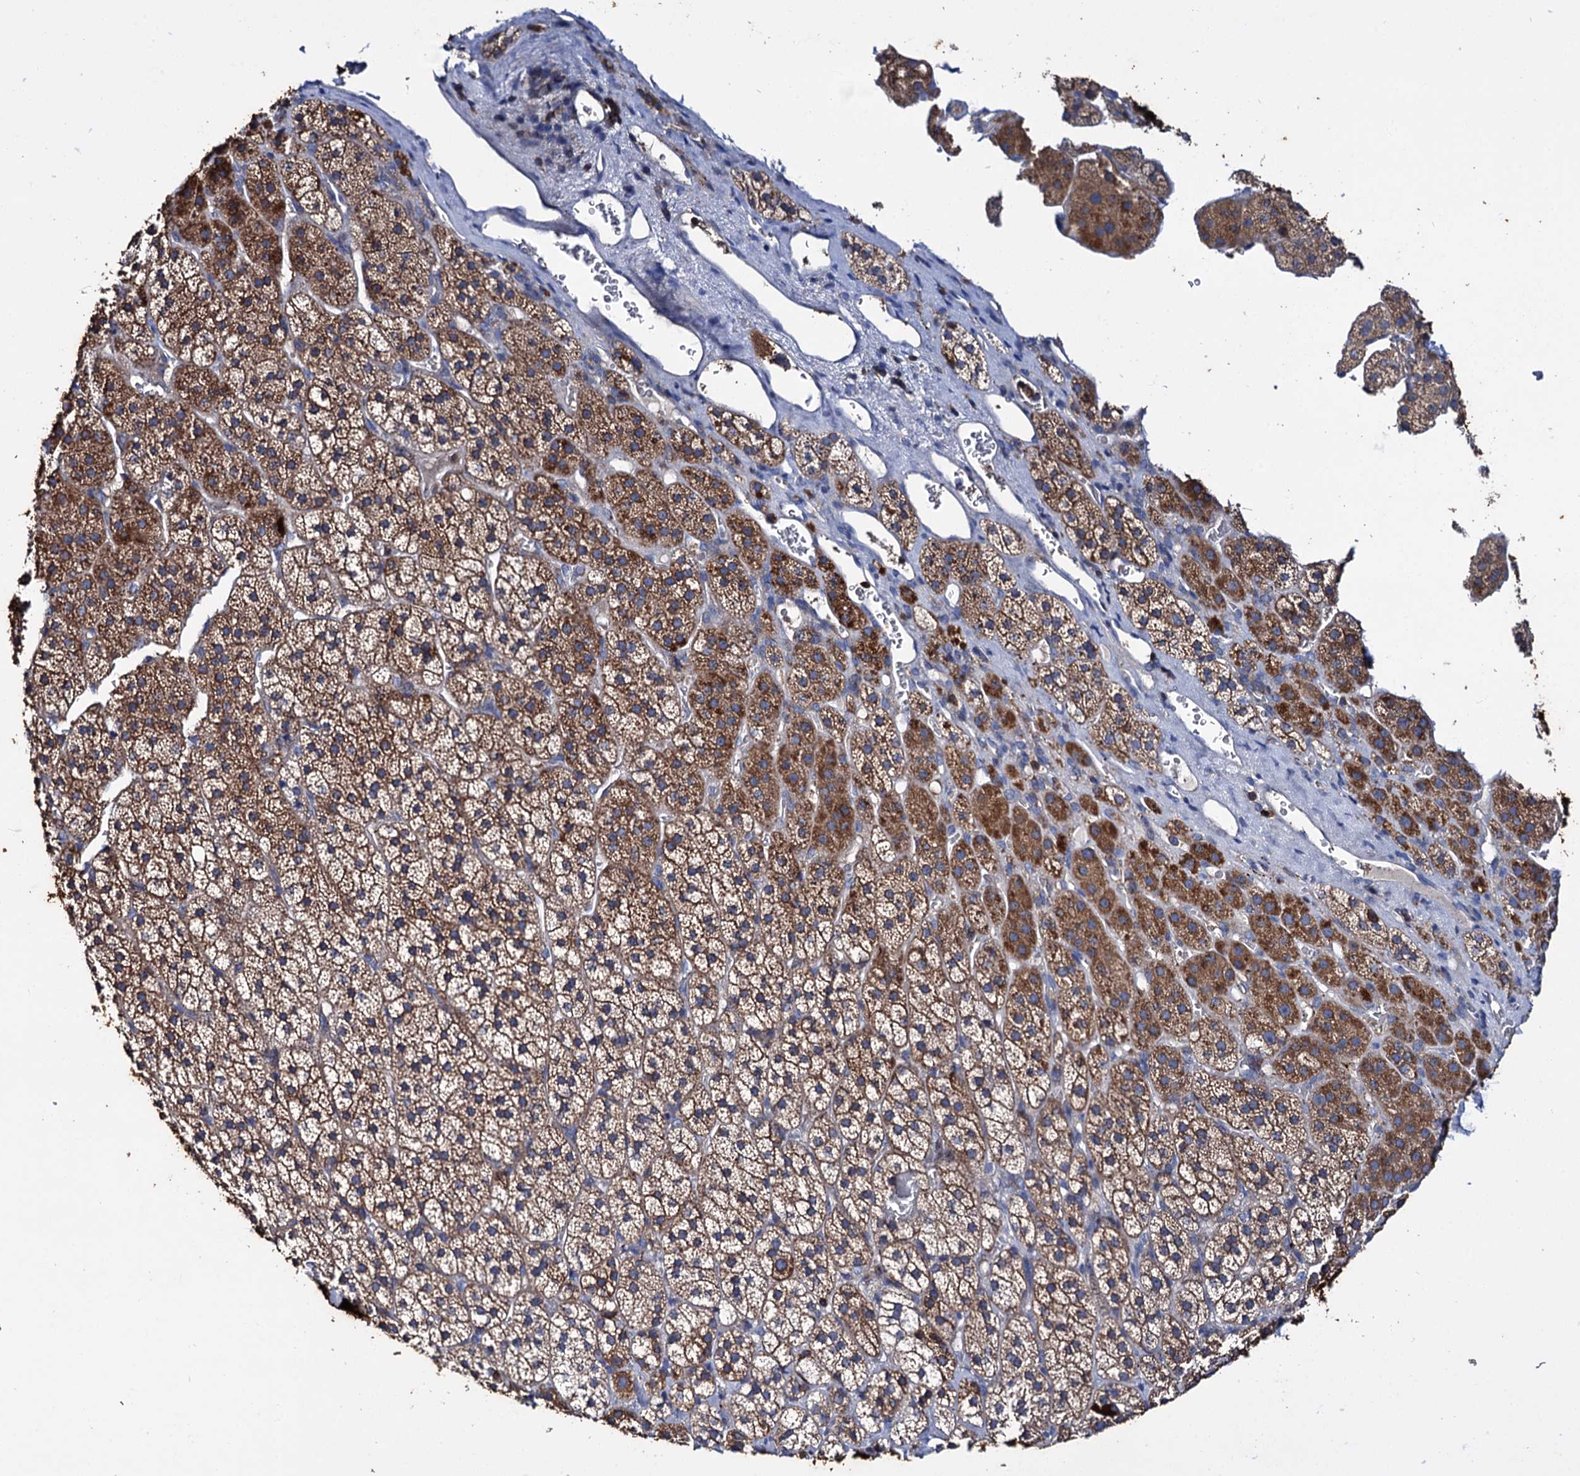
{"staining": {"intensity": "strong", "quantity": "25%-75%", "location": "cytoplasmic/membranous"}, "tissue": "adrenal gland", "cell_type": "Glandular cells", "image_type": "normal", "snomed": [{"axis": "morphology", "description": "Normal tissue, NOS"}, {"axis": "topography", "description": "Adrenal gland"}], "caption": "Immunohistochemistry (IHC) (DAB) staining of benign human adrenal gland shows strong cytoplasmic/membranous protein expression in about 25%-75% of glandular cells.", "gene": "UBASH3B", "patient": {"sex": "female", "age": 44}}